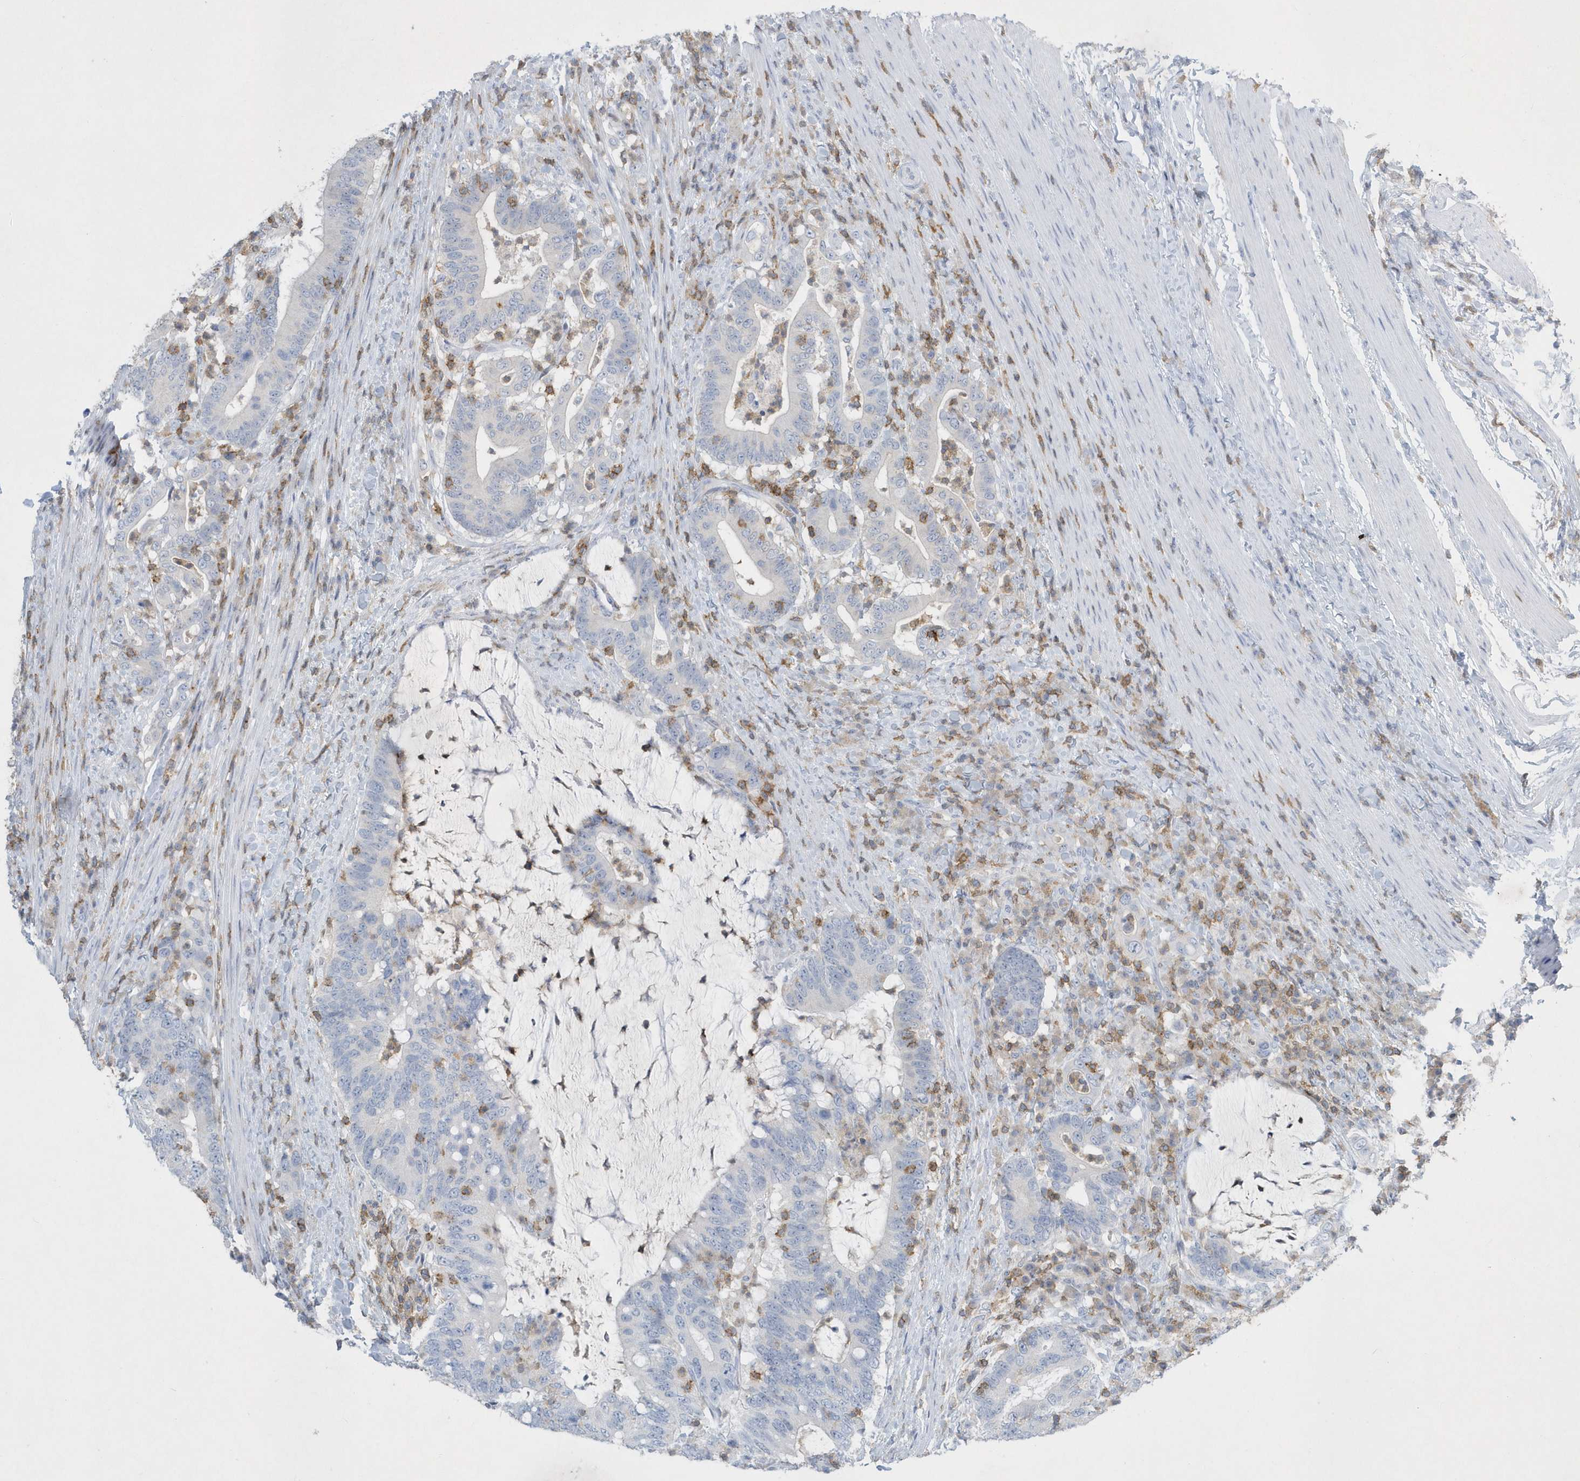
{"staining": {"intensity": "negative", "quantity": "none", "location": "none"}, "tissue": "colorectal cancer", "cell_type": "Tumor cells", "image_type": "cancer", "snomed": [{"axis": "morphology", "description": "Adenocarcinoma, NOS"}, {"axis": "topography", "description": "Colon"}], "caption": "The IHC image has no significant expression in tumor cells of colorectal adenocarcinoma tissue. (IHC, brightfield microscopy, high magnification).", "gene": "PSD4", "patient": {"sex": "female", "age": 66}}